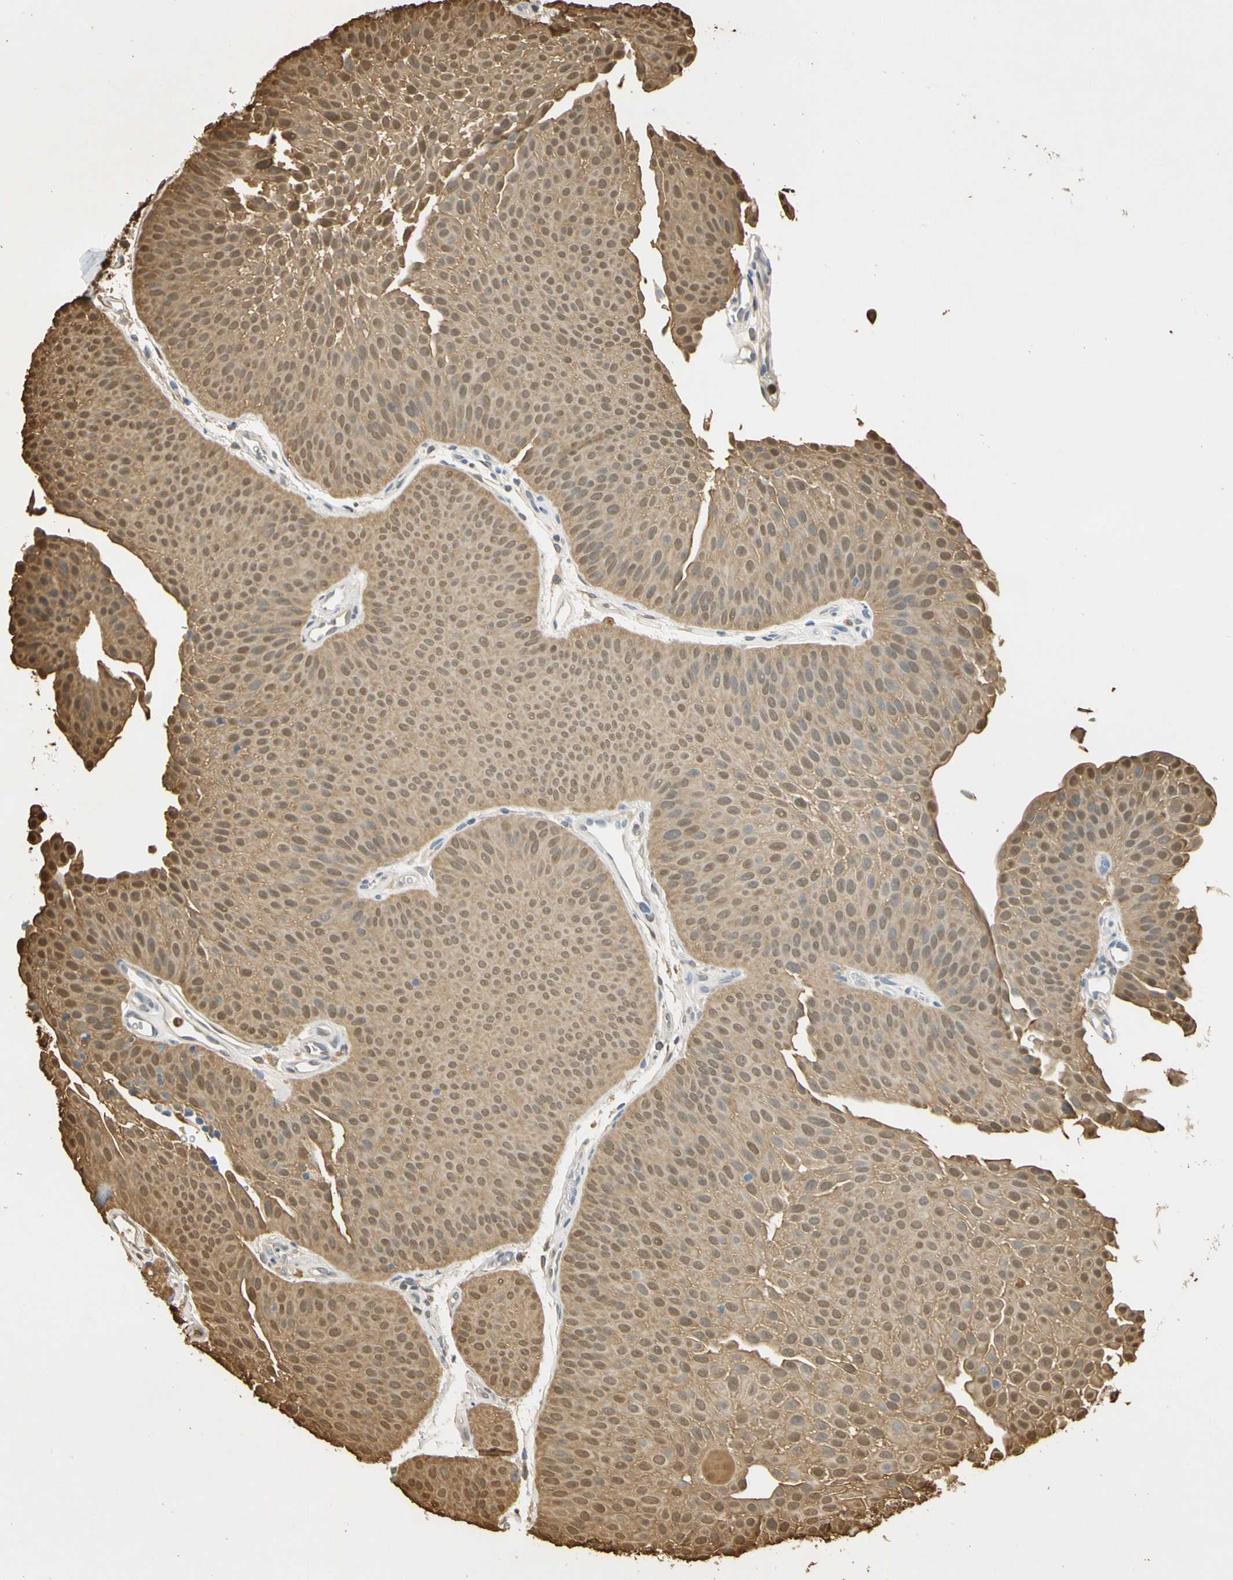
{"staining": {"intensity": "moderate", "quantity": ">75%", "location": "cytoplasmic/membranous,nuclear"}, "tissue": "urothelial cancer", "cell_type": "Tumor cells", "image_type": "cancer", "snomed": [{"axis": "morphology", "description": "Urothelial carcinoma, Low grade"}, {"axis": "topography", "description": "Urinary bladder"}], "caption": "A medium amount of moderate cytoplasmic/membranous and nuclear positivity is seen in about >75% of tumor cells in urothelial carcinoma (low-grade) tissue.", "gene": "S100A6", "patient": {"sex": "female", "age": 60}}